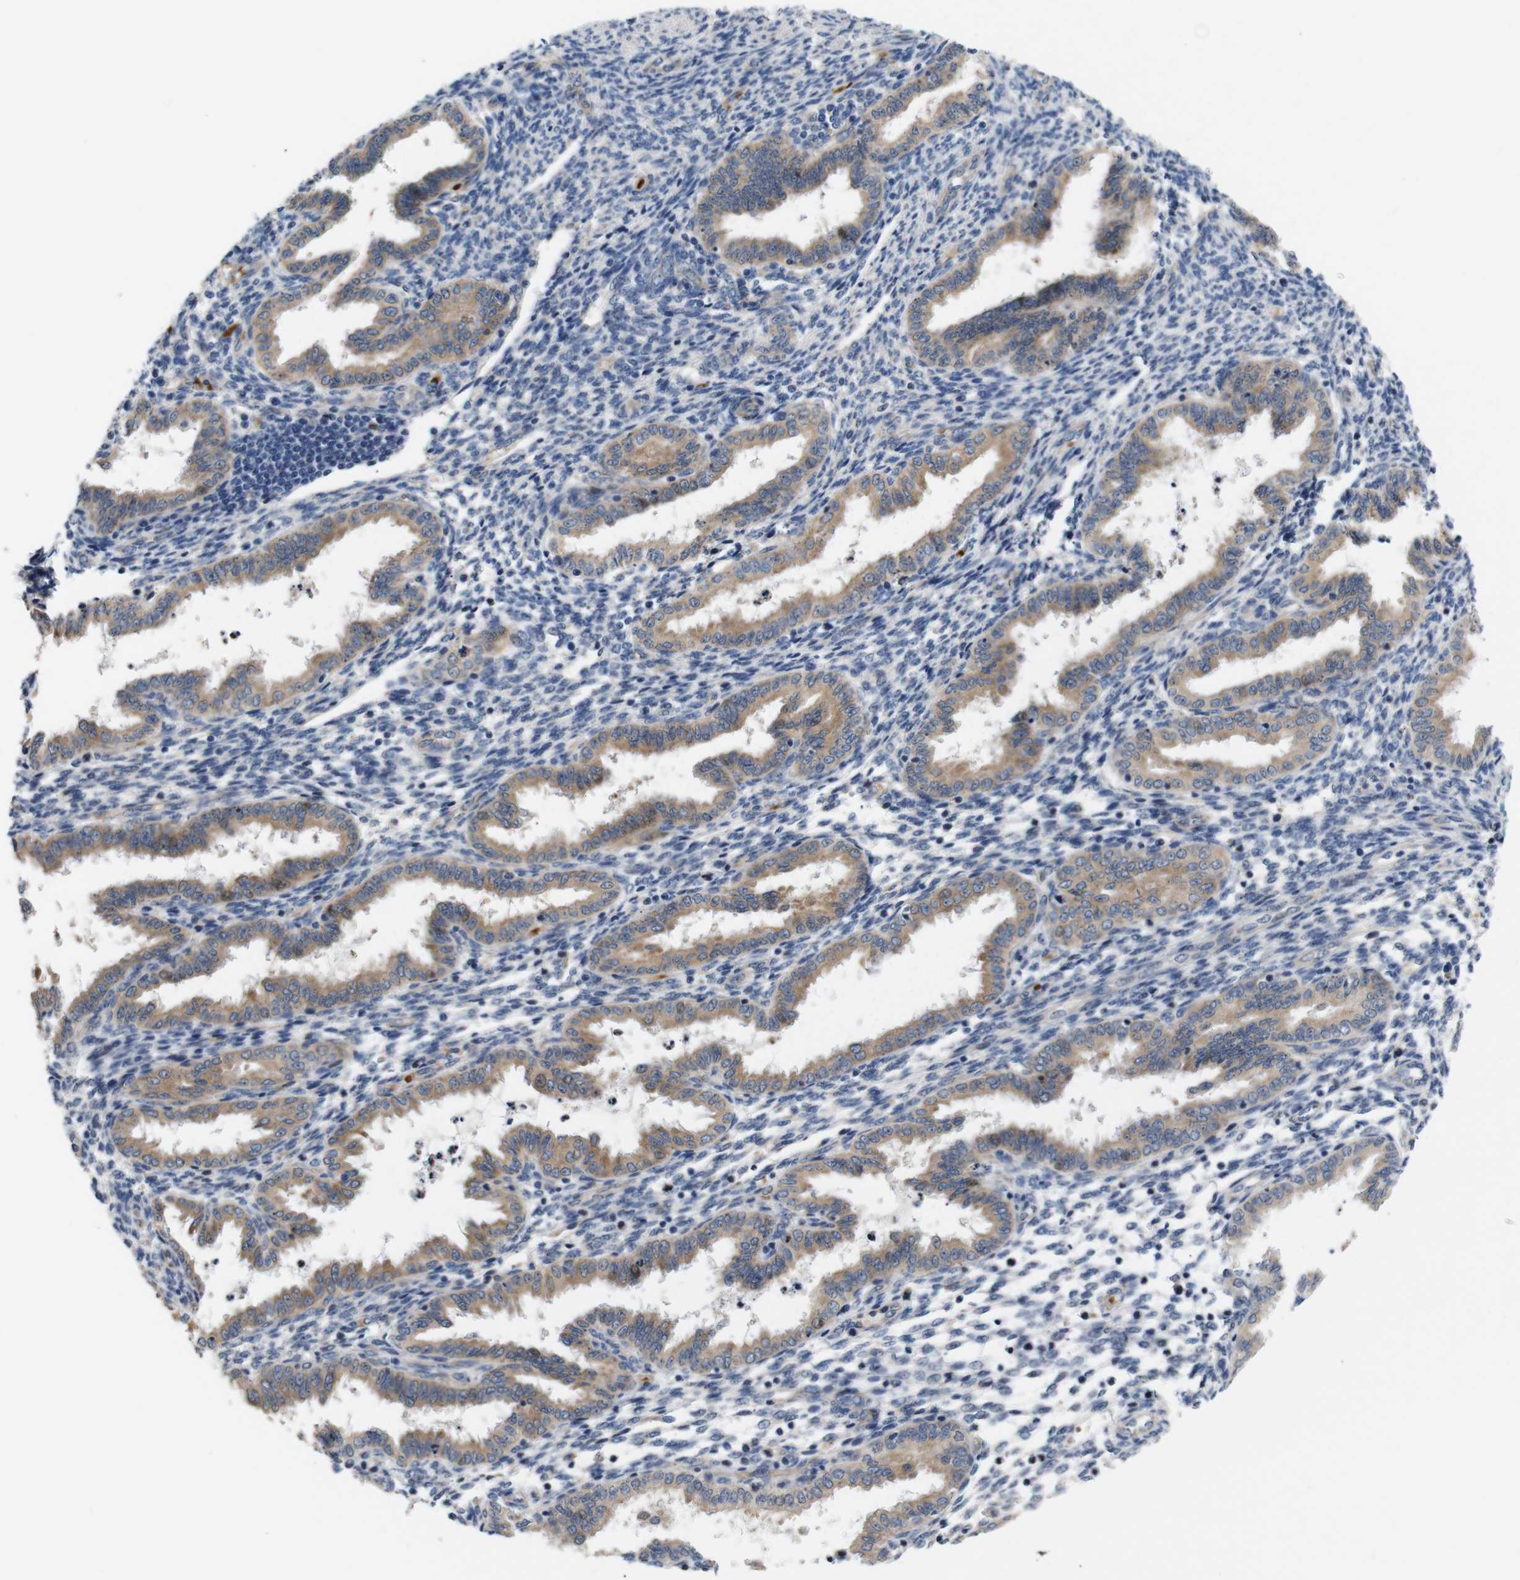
{"staining": {"intensity": "moderate", "quantity": "<25%", "location": "cytoplasmic/membranous"}, "tissue": "endometrium", "cell_type": "Cells in endometrial stroma", "image_type": "normal", "snomed": [{"axis": "morphology", "description": "Normal tissue, NOS"}, {"axis": "topography", "description": "Endometrium"}], "caption": "Brown immunohistochemical staining in unremarkable human endometrium exhibits moderate cytoplasmic/membranous positivity in approximately <25% of cells in endometrial stroma. (IHC, brightfield microscopy, high magnification).", "gene": "UBE2G2", "patient": {"sex": "female", "age": 33}}